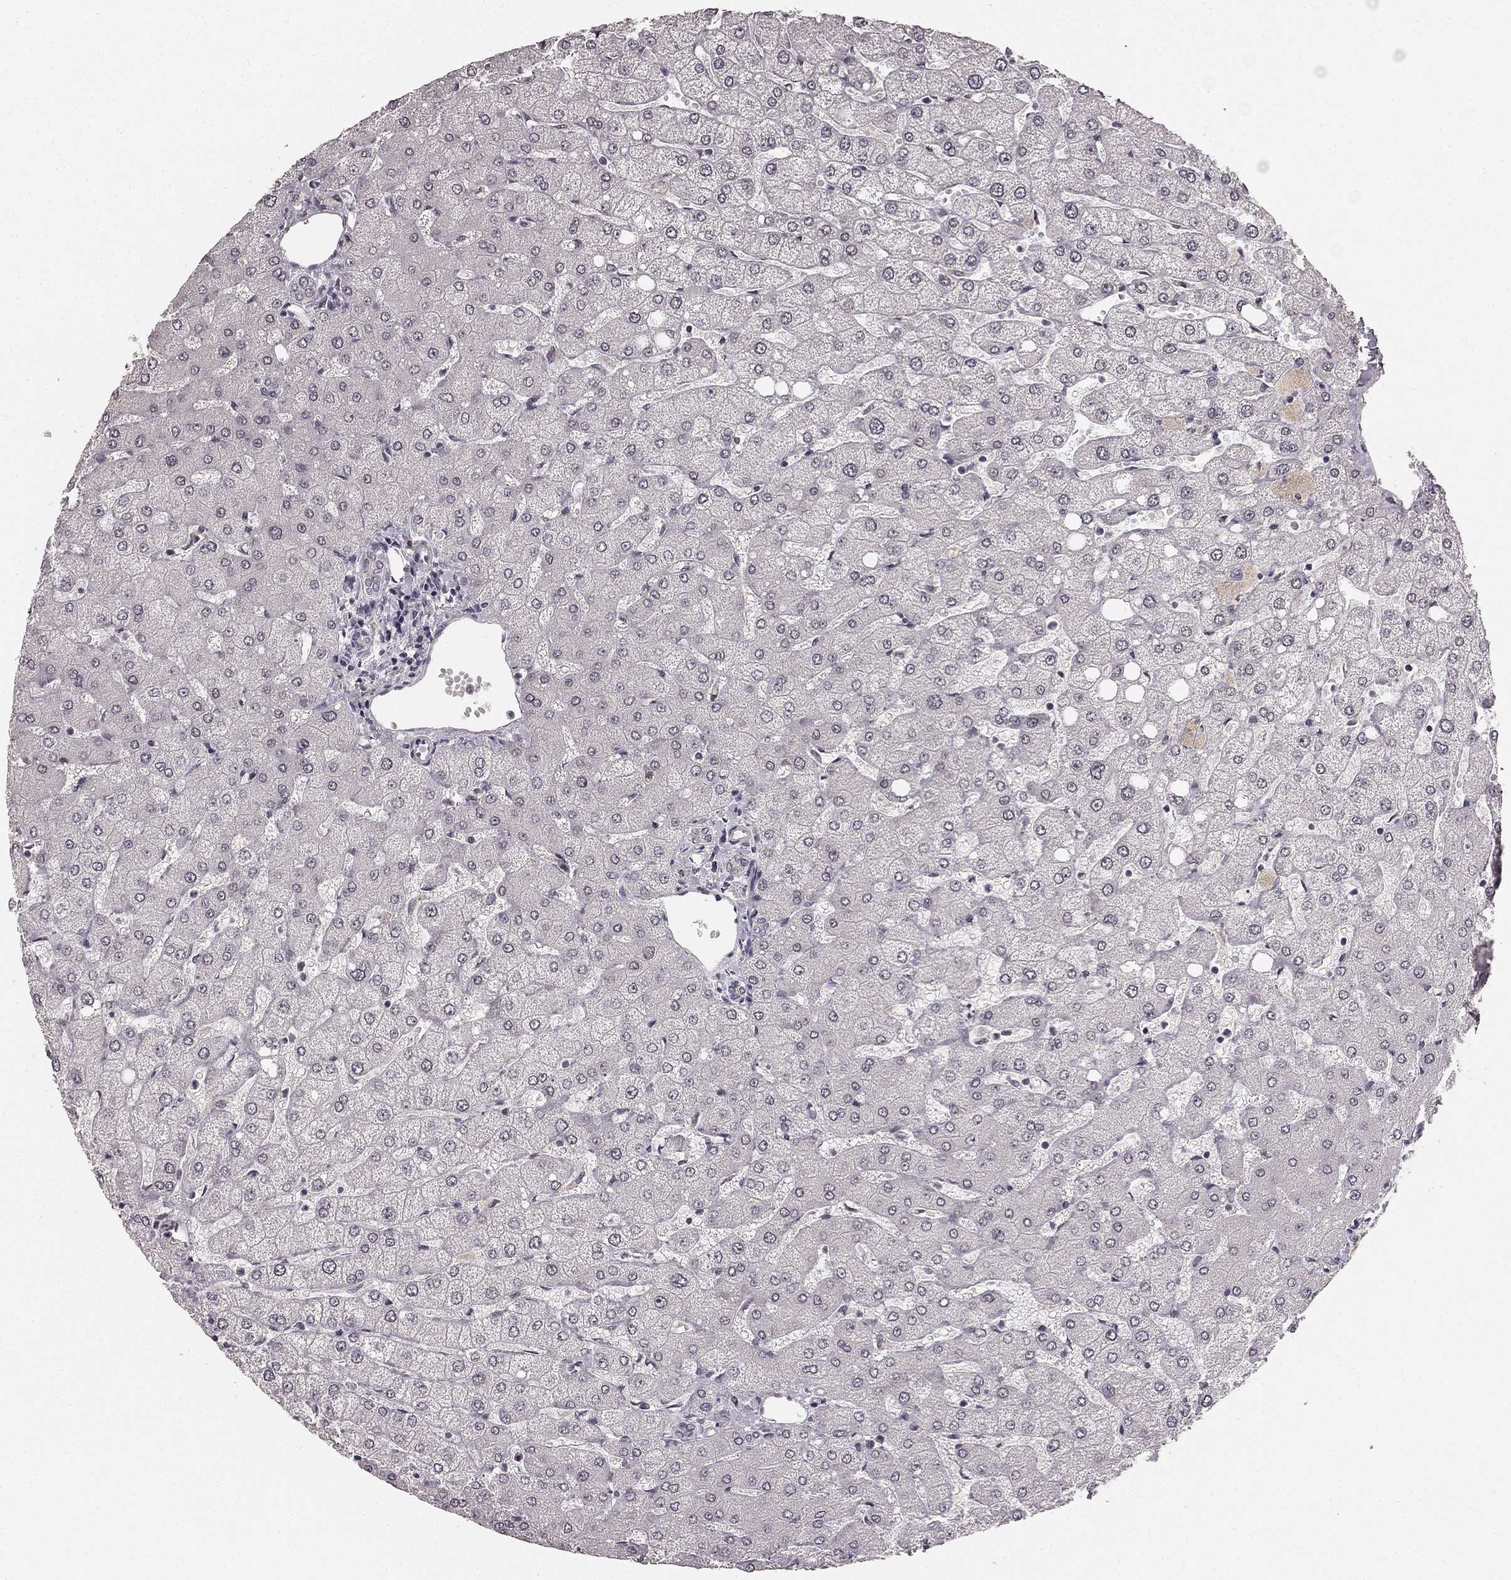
{"staining": {"intensity": "negative", "quantity": "none", "location": "none"}, "tissue": "liver", "cell_type": "Cholangiocytes", "image_type": "normal", "snomed": [{"axis": "morphology", "description": "Normal tissue, NOS"}, {"axis": "topography", "description": "Liver"}], "caption": "Immunohistochemical staining of benign human liver exhibits no significant expression in cholangiocytes.", "gene": "HCN4", "patient": {"sex": "female", "age": 54}}